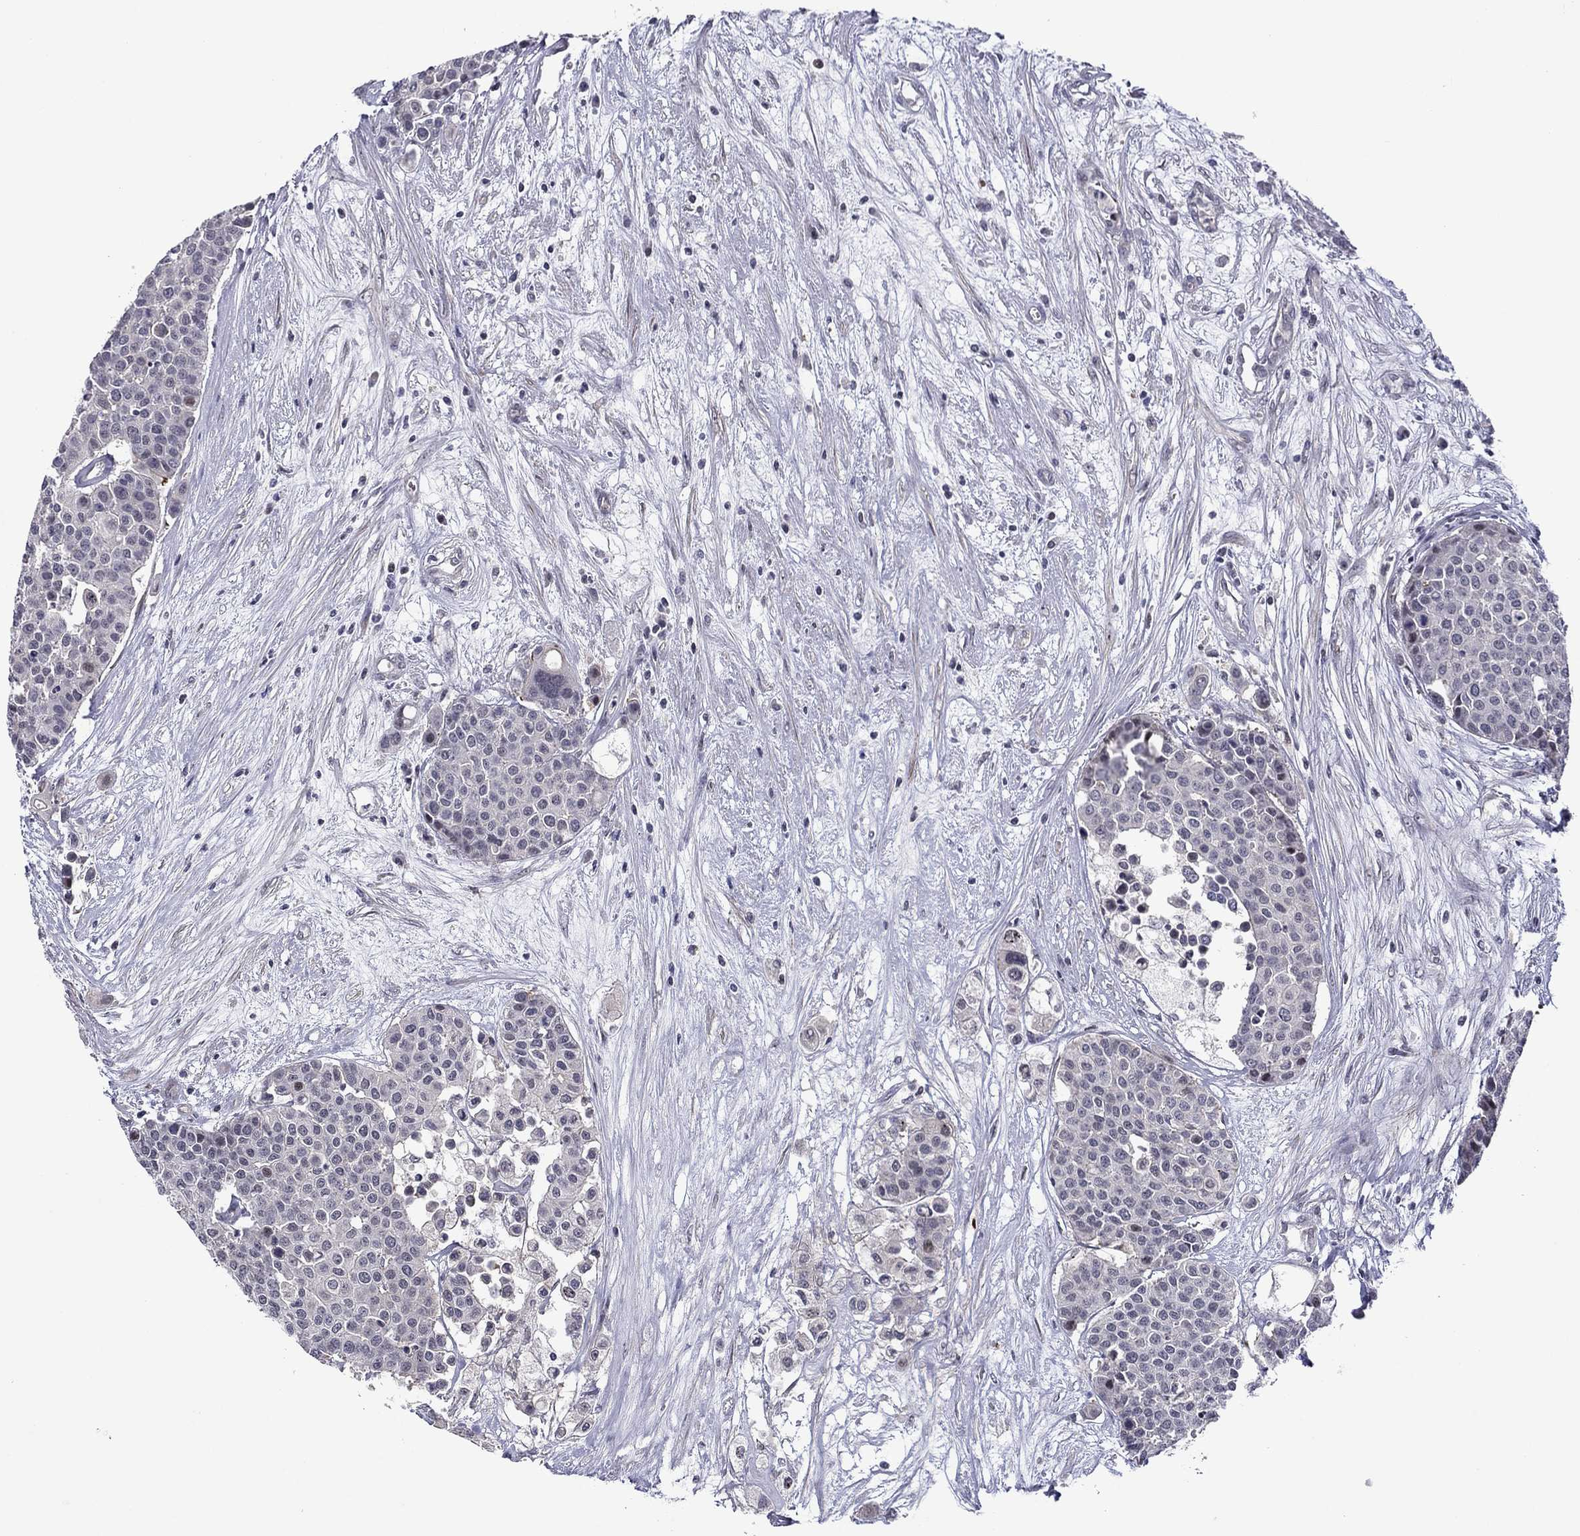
{"staining": {"intensity": "negative", "quantity": "none", "location": "none"}, "tissue": "carcinoid", "cell_type": "Tumor cells", "image_type": "cancer", "snomed": [{"axis": "morphology", "description": "Carcinoid, malignant, NOS"}, {"axis": "topography", "description": "Colon"}], "caption": "DAB (3,3'-diaminobenzidine) immunohistochemical staining of carcinoid (malignant) shows no significant staining in tumor cells.", "gene": "B3GAT1", "patient": {"sex": "male", "age": 81}}